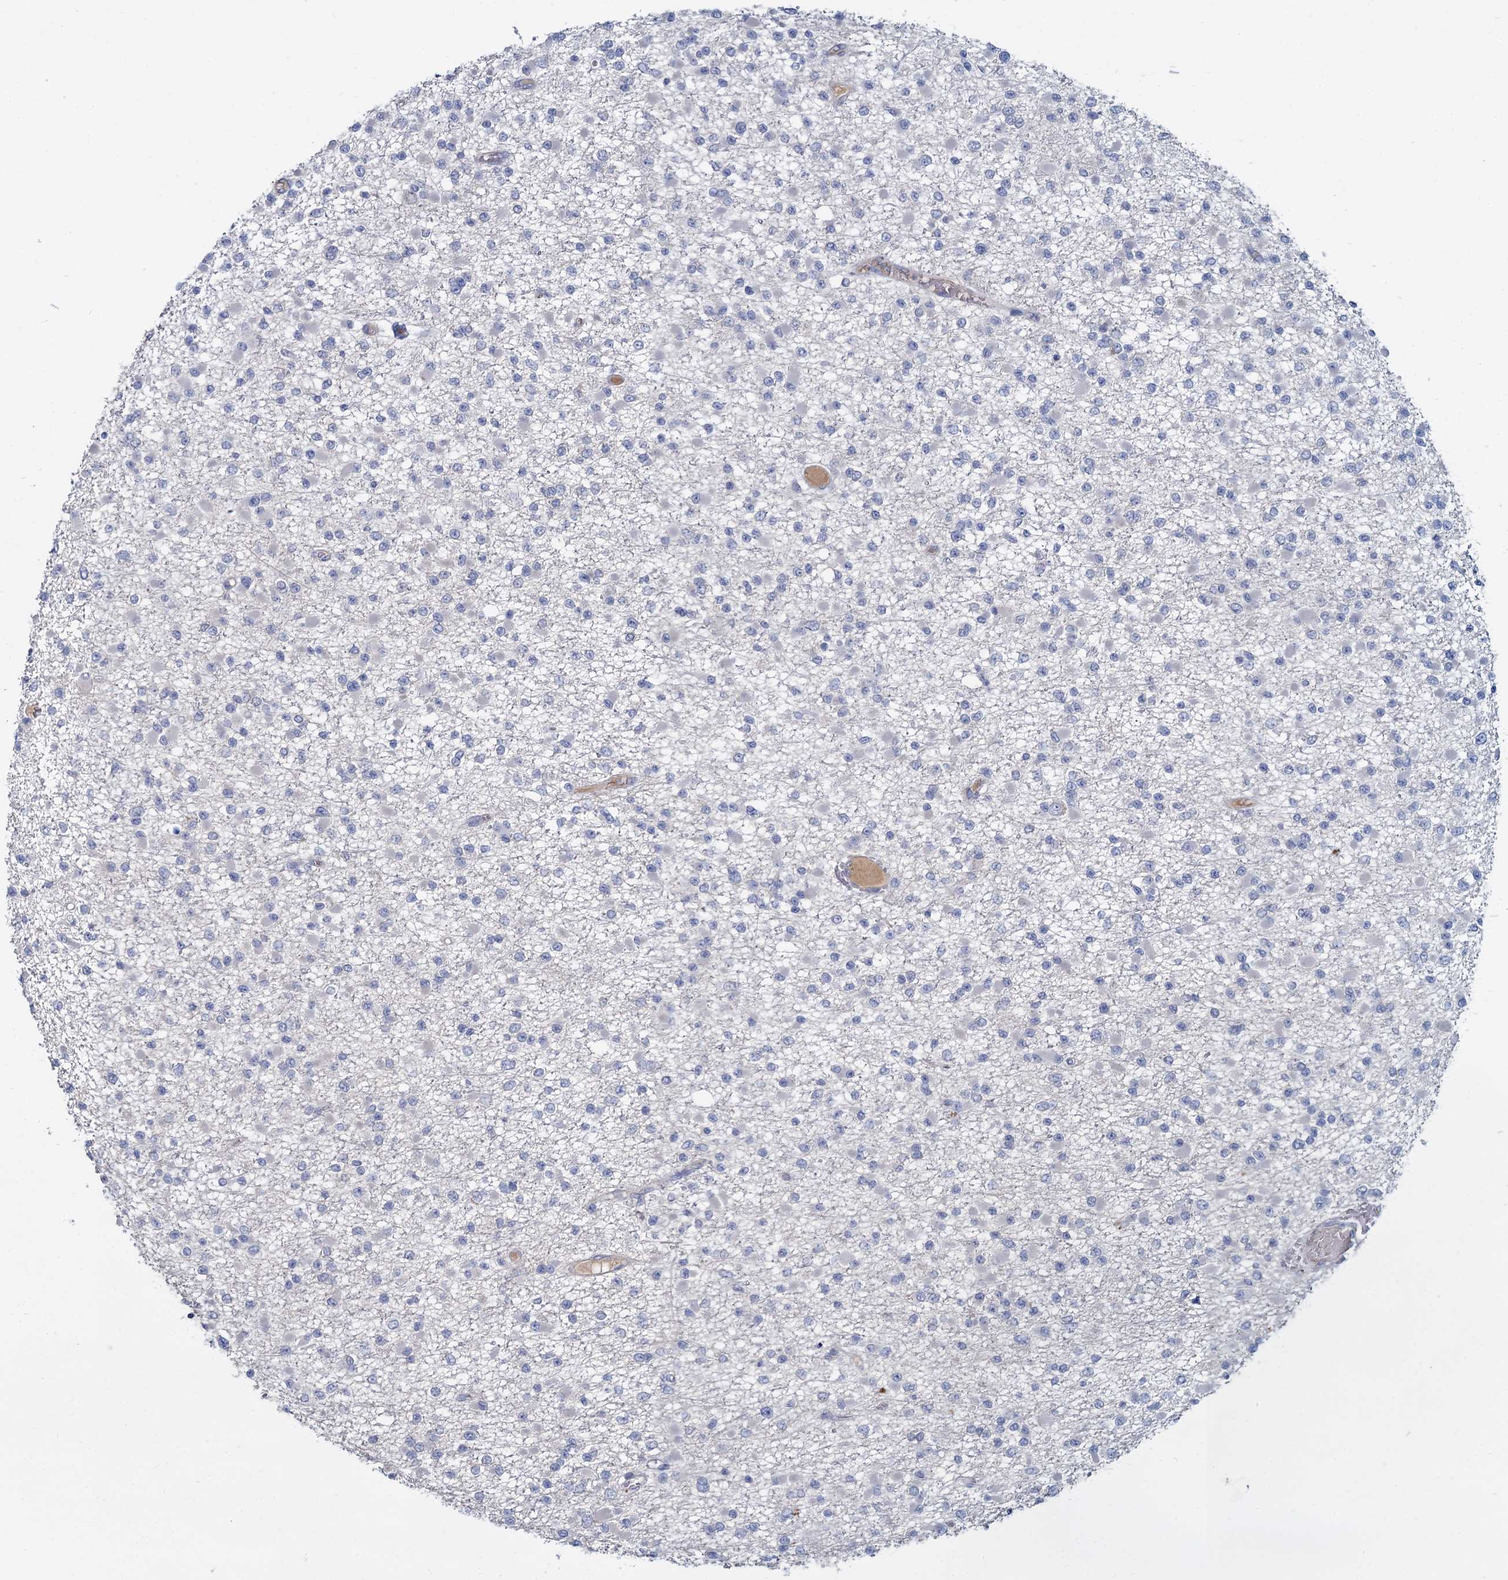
{"staining": {"intensity": "negative", "quantity": "none", "location": "none"}, "tissue": "glioma", "cell_type": "Tumor cells", "image_type": "cancer", "snomed": [{"axis": "morphology", "description": "Glioma, malignant, Low grade"}, {"axis": "topography", "description": "Brain"}], "caption": "IHC of glioma displays no expression in tumor cells. (DAB IHC with hematoxylin counter stain).", "gene": "ACSM3", "patient": {"sex": "female", "age": 22}}